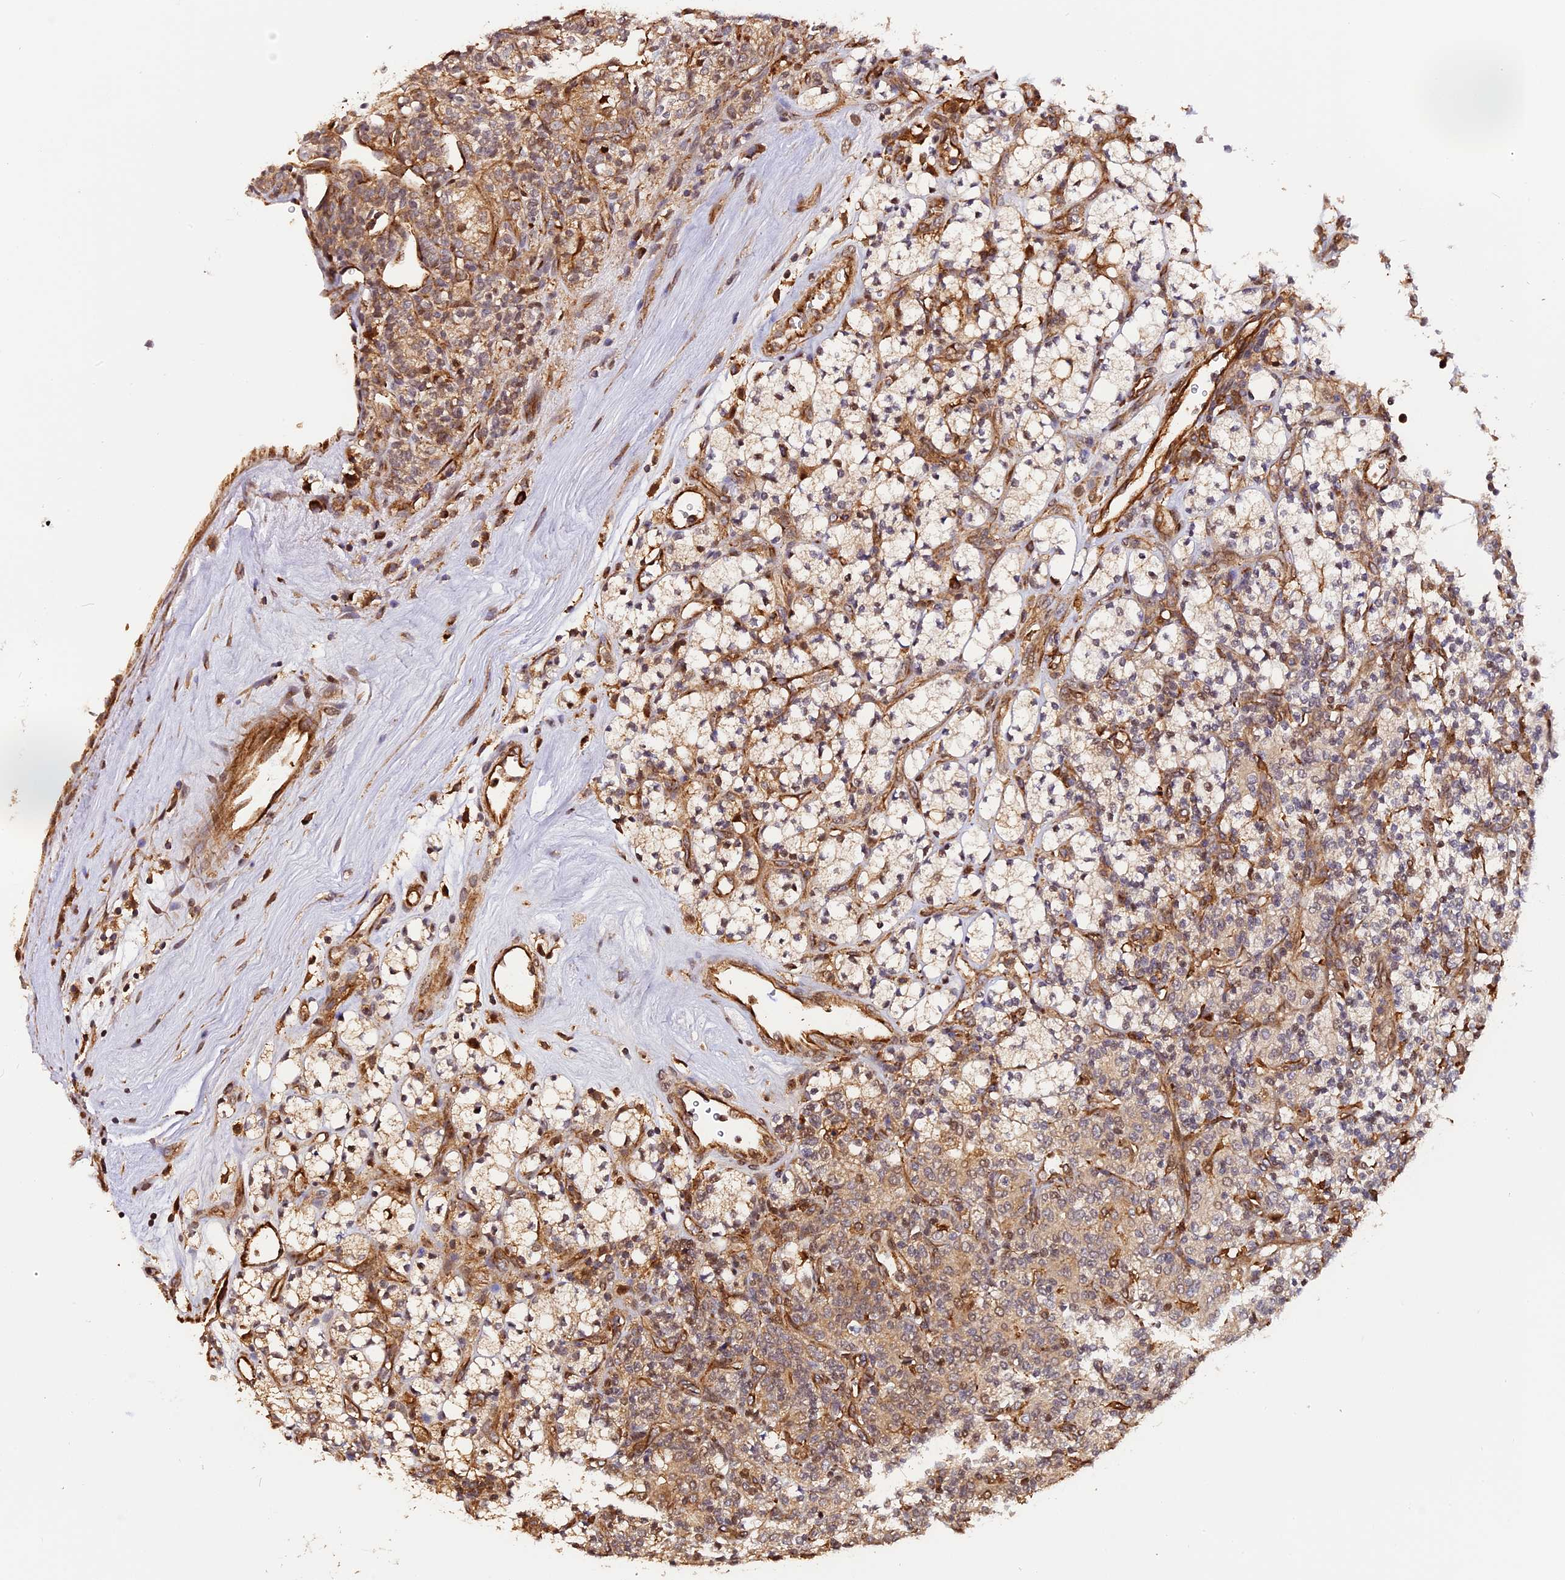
{"staining": {"intensity": "weak", "quantity": ">75%", "location": "cytoplasmic/membranous"}, "tissue": "renal cancer", "cell_type": "Tumor cells", "image_type": "cancer", "snomed": [{"axis": "morphology", "description": "Adenocarcinoma, NOS"}, {"axis": "topography", "description": "Kidney"}], "caption": "A micrograph of human renal adenocarcinoma stained for a protein shows weak cytoplasmic/membranous brown staining in tumor cells.", "gene": "HERPUD1", "patient": {"sex": "male", "age": 77}}